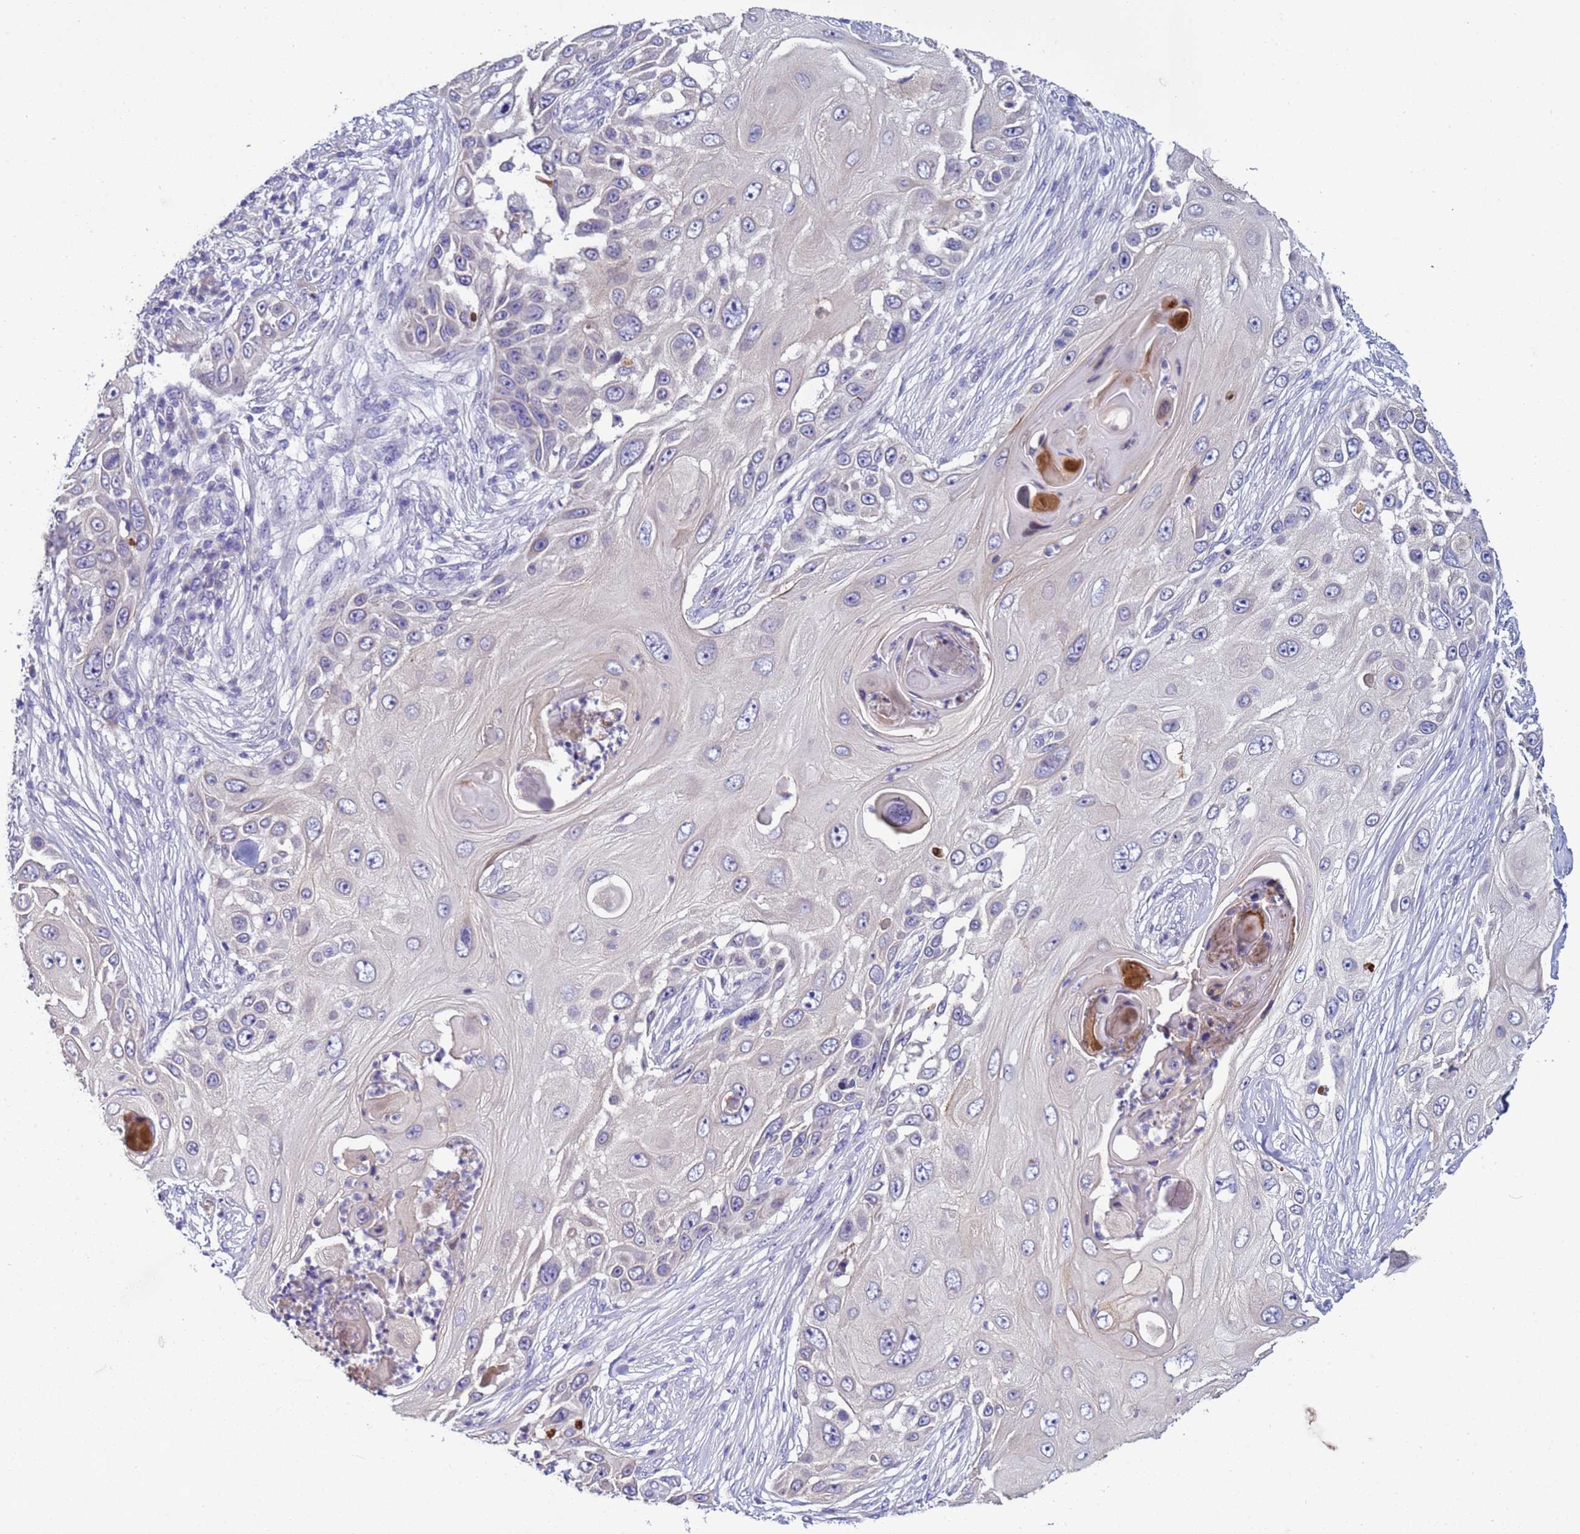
{"staining": {"intensity": "negative", "quantity": "none", "location": "none"}, "tissue": "skin cancer", "cell_type": "Tumor cells", "image_type": "cancer", "snomed": [{"axis": "morphology", "description": "Squamous cell carcinoma, NOS"}, {"axis": "topography", "description": "Skin"}], "caption": "The histopathology image reveals no significant staining in tumor cells of skin cancer (squamous cell carcinoma).", "gene": "TRIM51", "patient": {"sex": "female", "age": 44}}